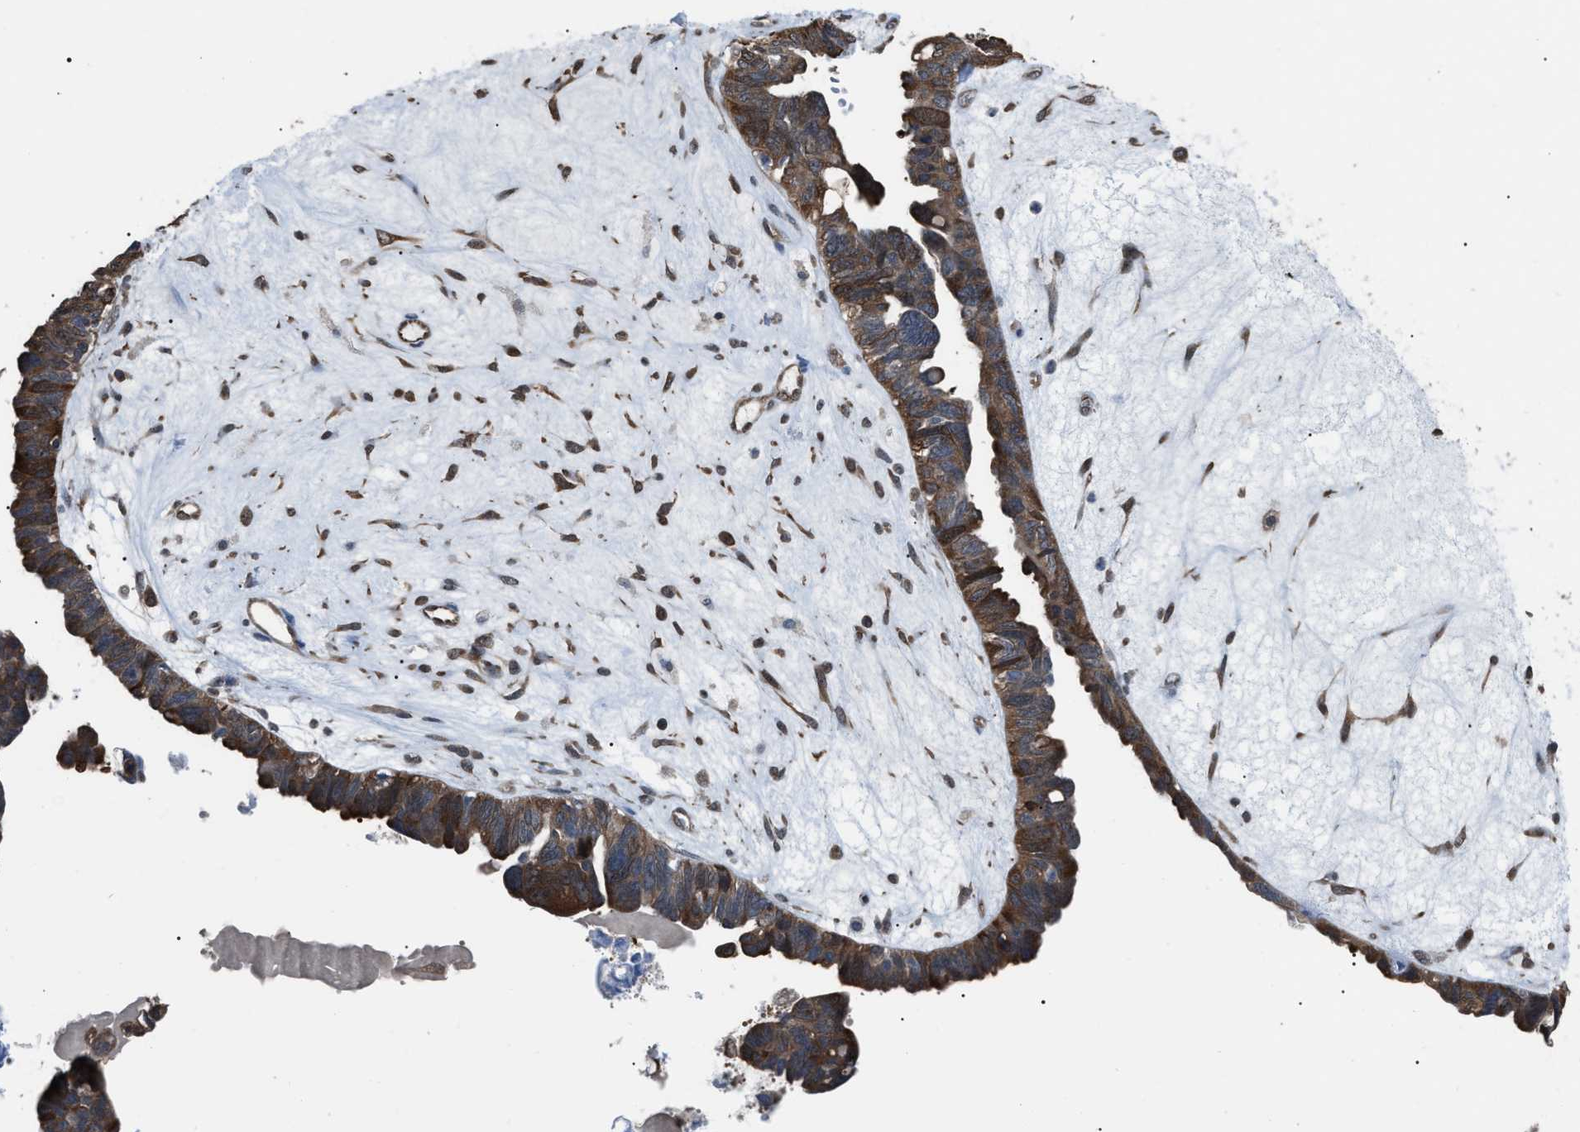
{"staining": {"intensity": "strong", "quantity": ">75%", "location": "cytoplasmic/membranous"}, "tissue": "ovarian cancer", "cell_type": "Tumor cells", "image_type": "cancer", "snomed": [{"axis": "morphology", "description": "Cystadenocarcinoma, serous, NOS"}, {"axis": "topography", "description": "Ovary"}], "caption": "Protein analysis of ovarian cancer tissue displays strong cytoplasmic/membranous positivity in approximately >75% of tumor cells.", "gene": "PDCD5", "patient": {"sex": "female", "age": 79}}